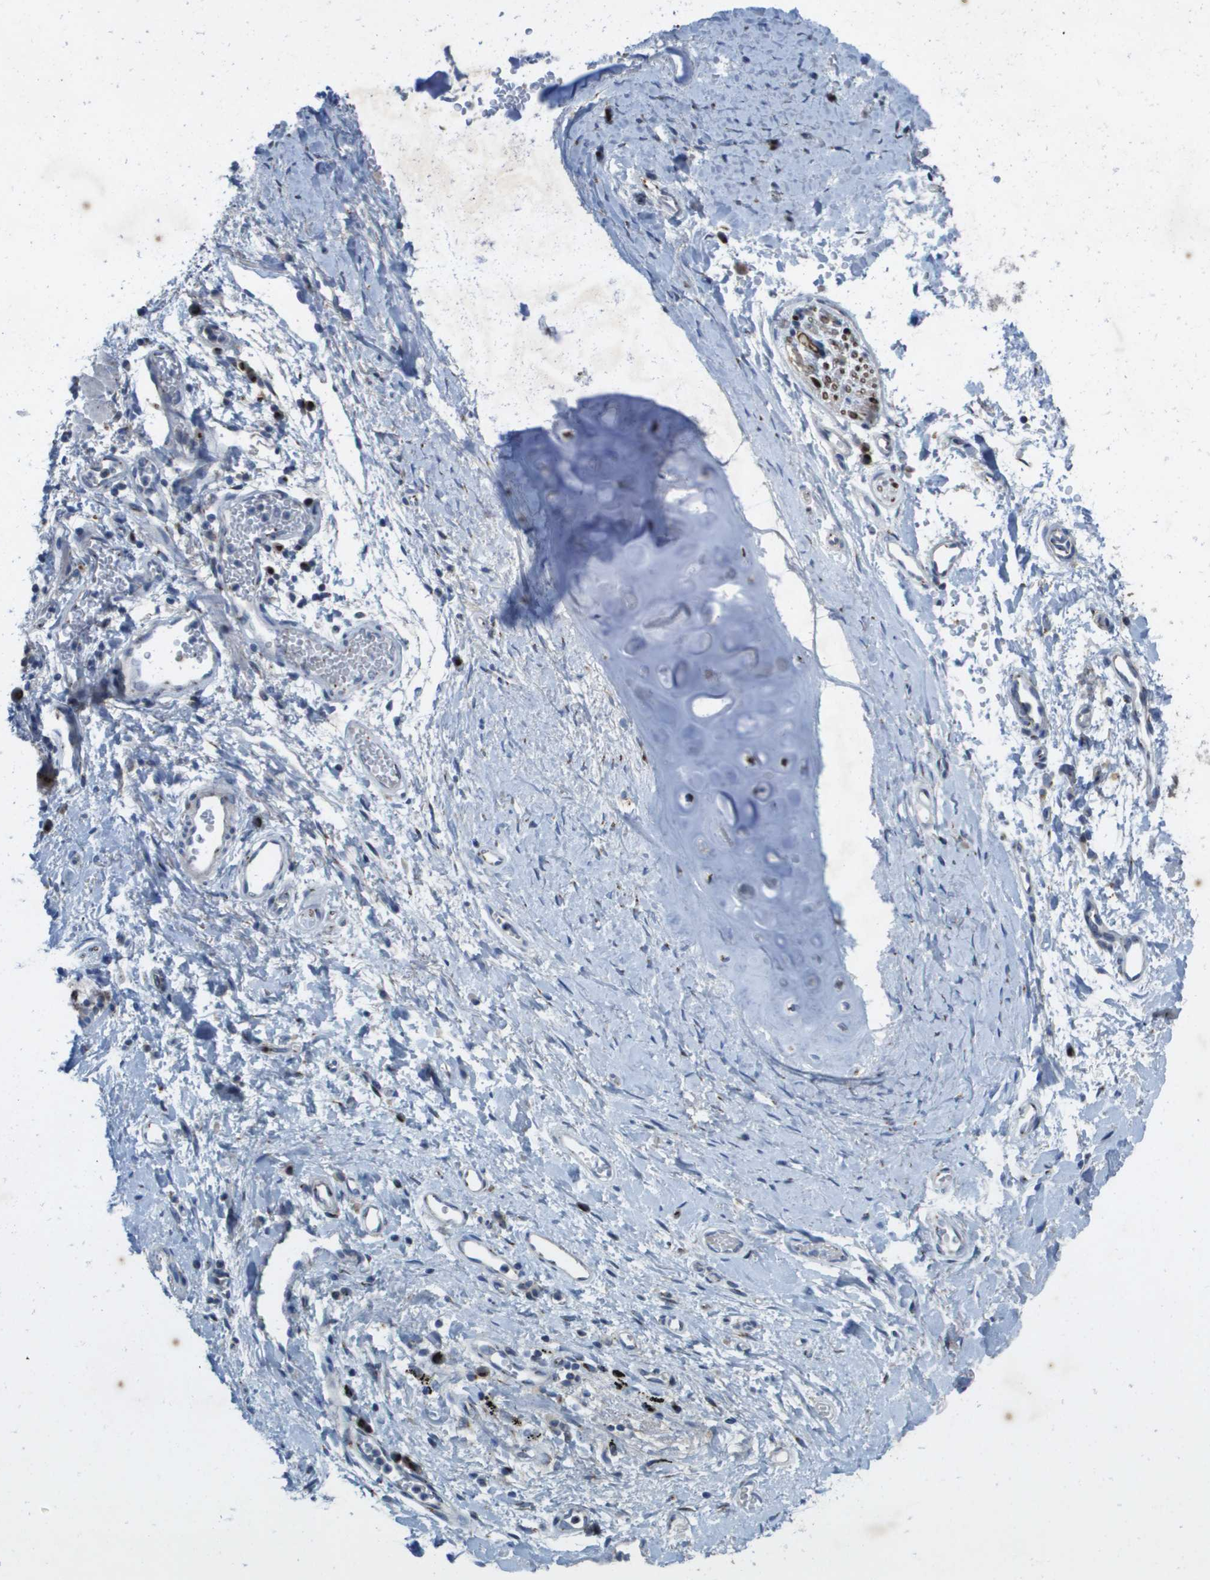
{"staining": {"intensity": "negative", "quantity": "none", "location": "none"}, "tissue": "adipose tissue", "cell_type": "Adipocytes", "image_type": "normal", "snomed": [{"axis": "morphology", "description": "Normal tissue, NOS"}, {"axis": "topography", "description": "Cartilage tissue"}, {"axis": "topography", "description": "Bronchus"}], "caption": "Protein analysis of normal adipose tissue shows no significant positivity in adipocytes.", "gene": "QSOX2", "patient": {"sex": "female", "age": 53}}